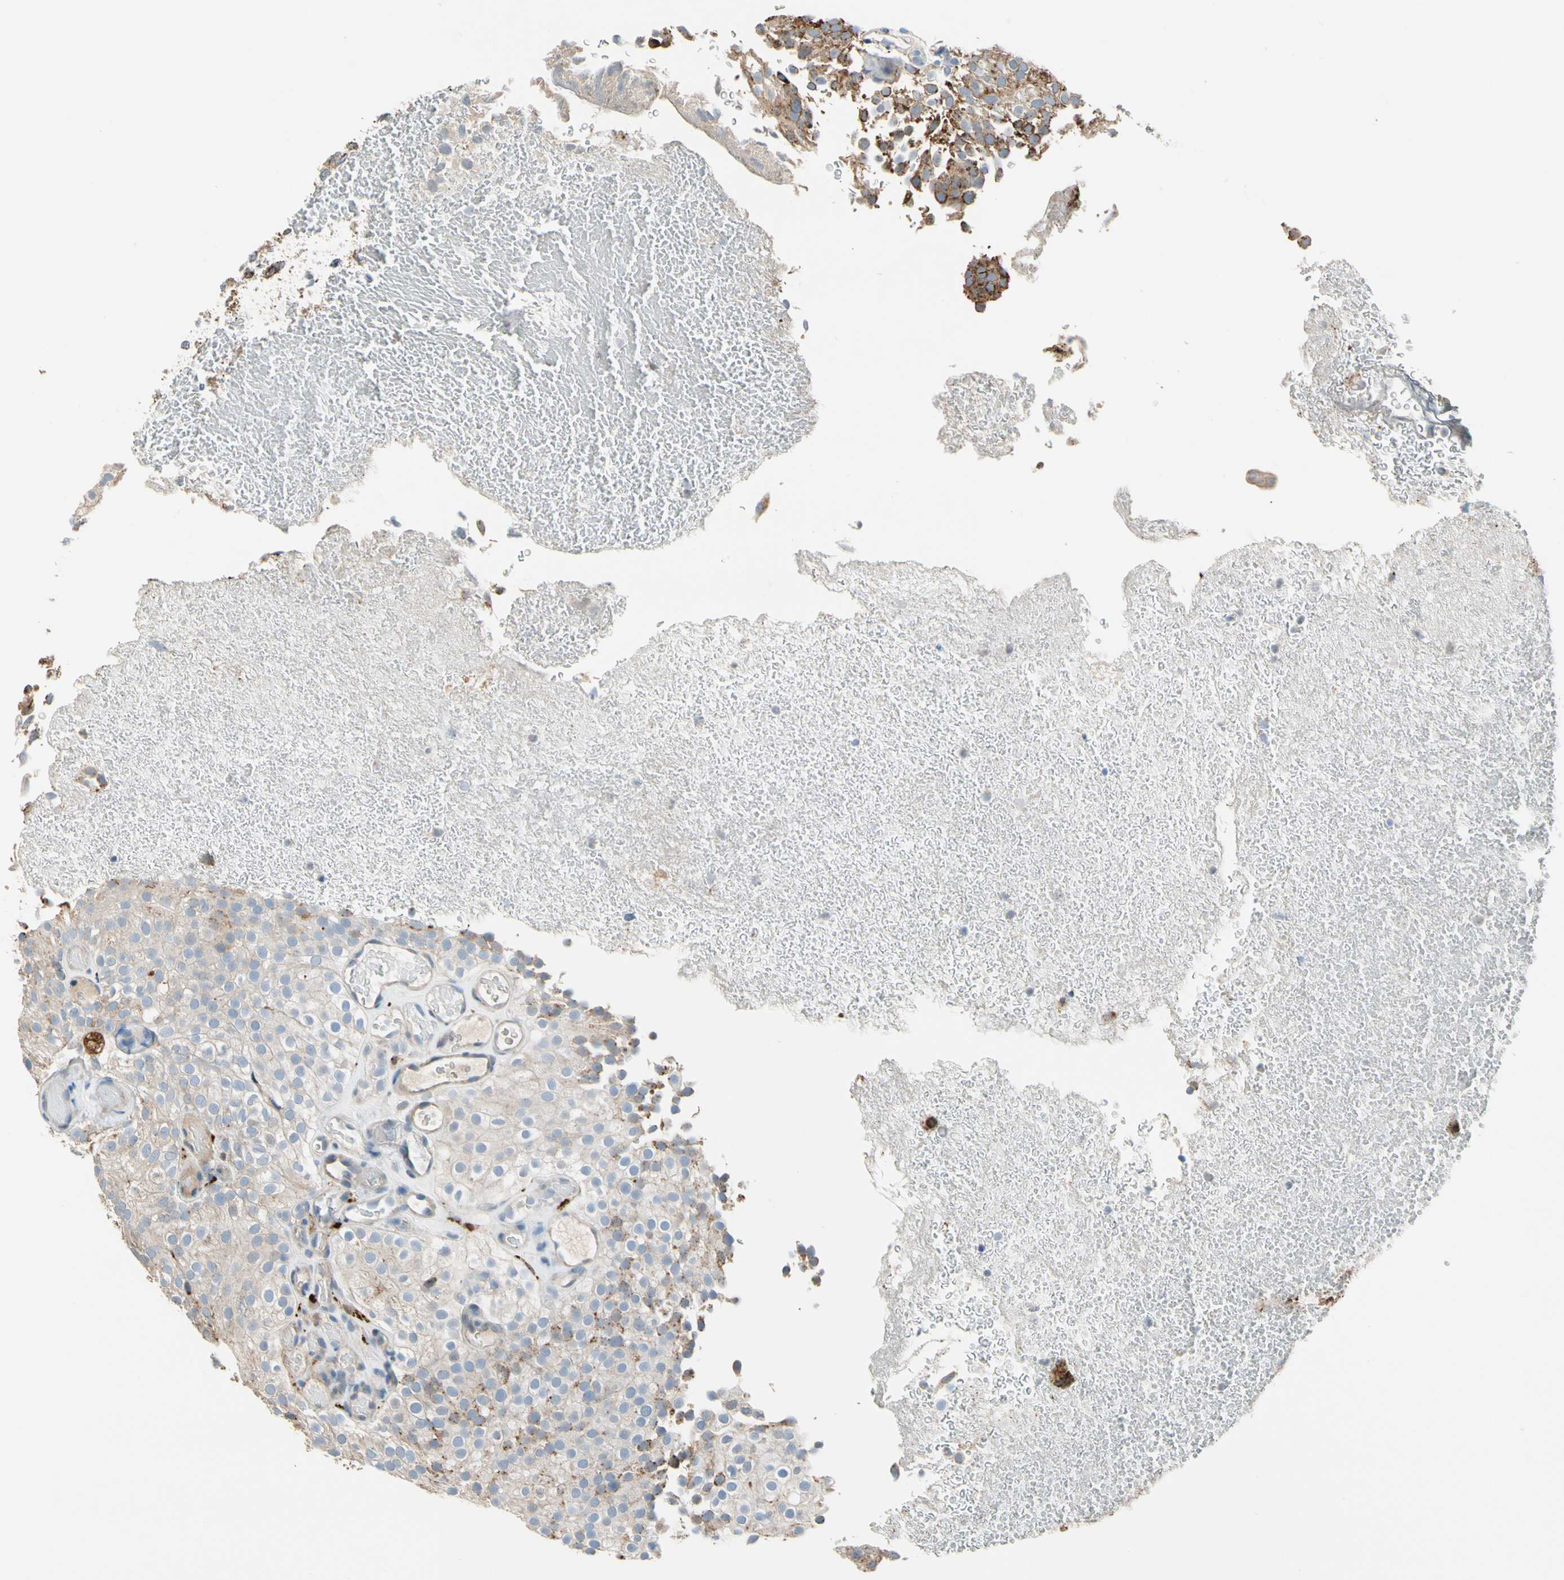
{"staining": {"intensity": "moderate", "quantity": "<25%", "location": "cytoplasmic/membranous"}, "tissue": "urothelial cancer", "cell_type": "Tumor cells", "image_type": "cancer", "snomed": [{"axis": "morphology", "description": "Urothelial carcinoma, Low grade"}, {"axis": "topography", "description": "Urinary bladder"}], "caption": "A photomicrograph of human urothelial carcinoma (low-grade) stained for a protein demonstrates moderate cytoplasmic/membranous brown staining in tumor cells. The protein of interest is stained brown, and the nuclei are stained in blue (DAB (3,3'-diaminobenzidine) IHC with brightfield microscopy, high magnification).", "gene": "GM2A", "patient": {"sex": "male", "age": 78}}